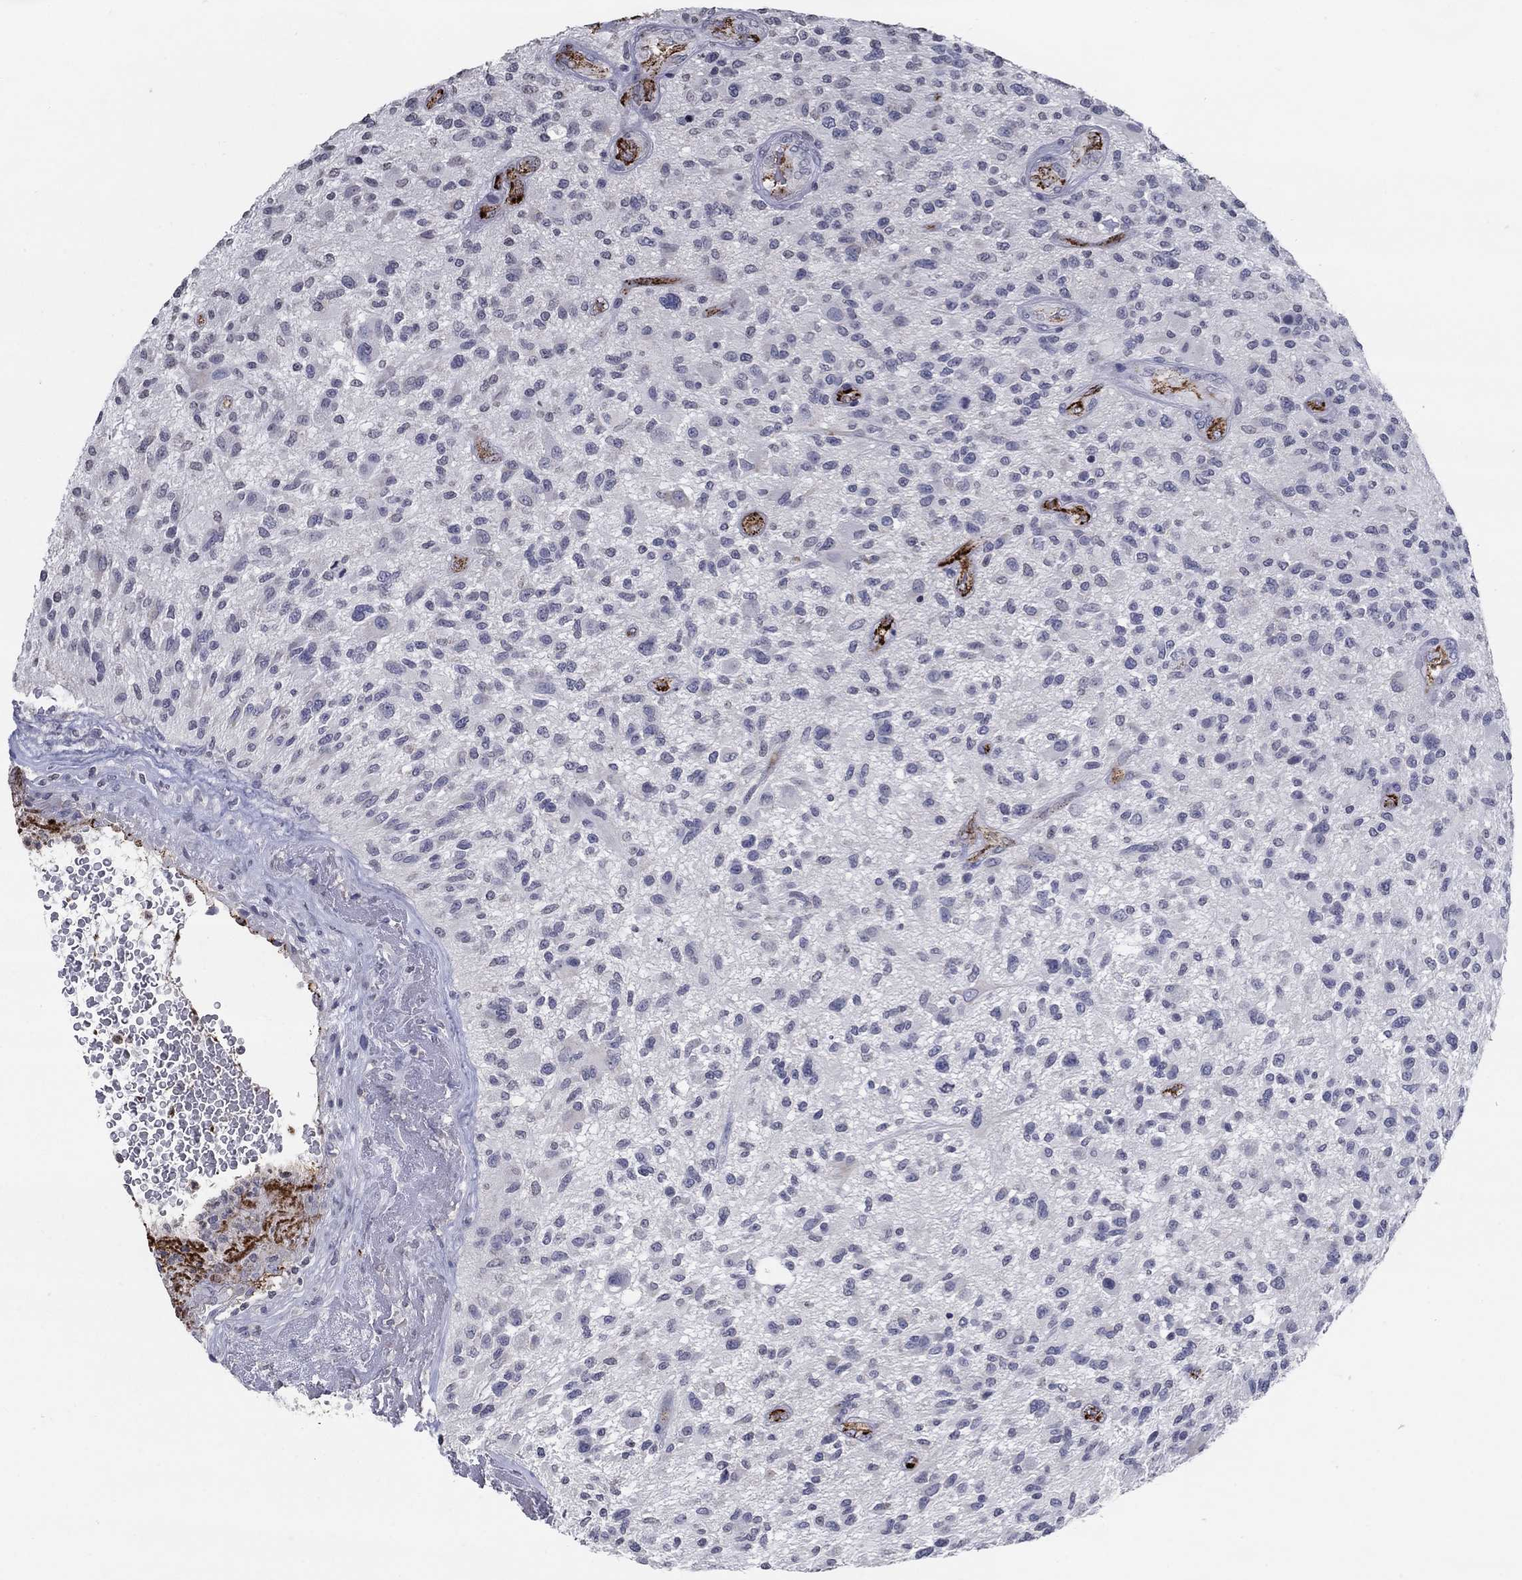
{"staining": {"intensity": "negative", "quantity": "none", "location": "none"}, "tissue": "glioma", "cell_type": "Tumor cells", "image_type": "cancer", "snomed": [{"axis": "morphology", "description": "Glioma, malignant, High grade"}, {"axis": "topography", "description": "Brain"}], "caption": "Immunohistochemistry (IHC) of high-grade glioma (malignant) shows no staining in tumor cells.", "gene": "TINAG", "patient": {"sex": "male", "age": 47}}